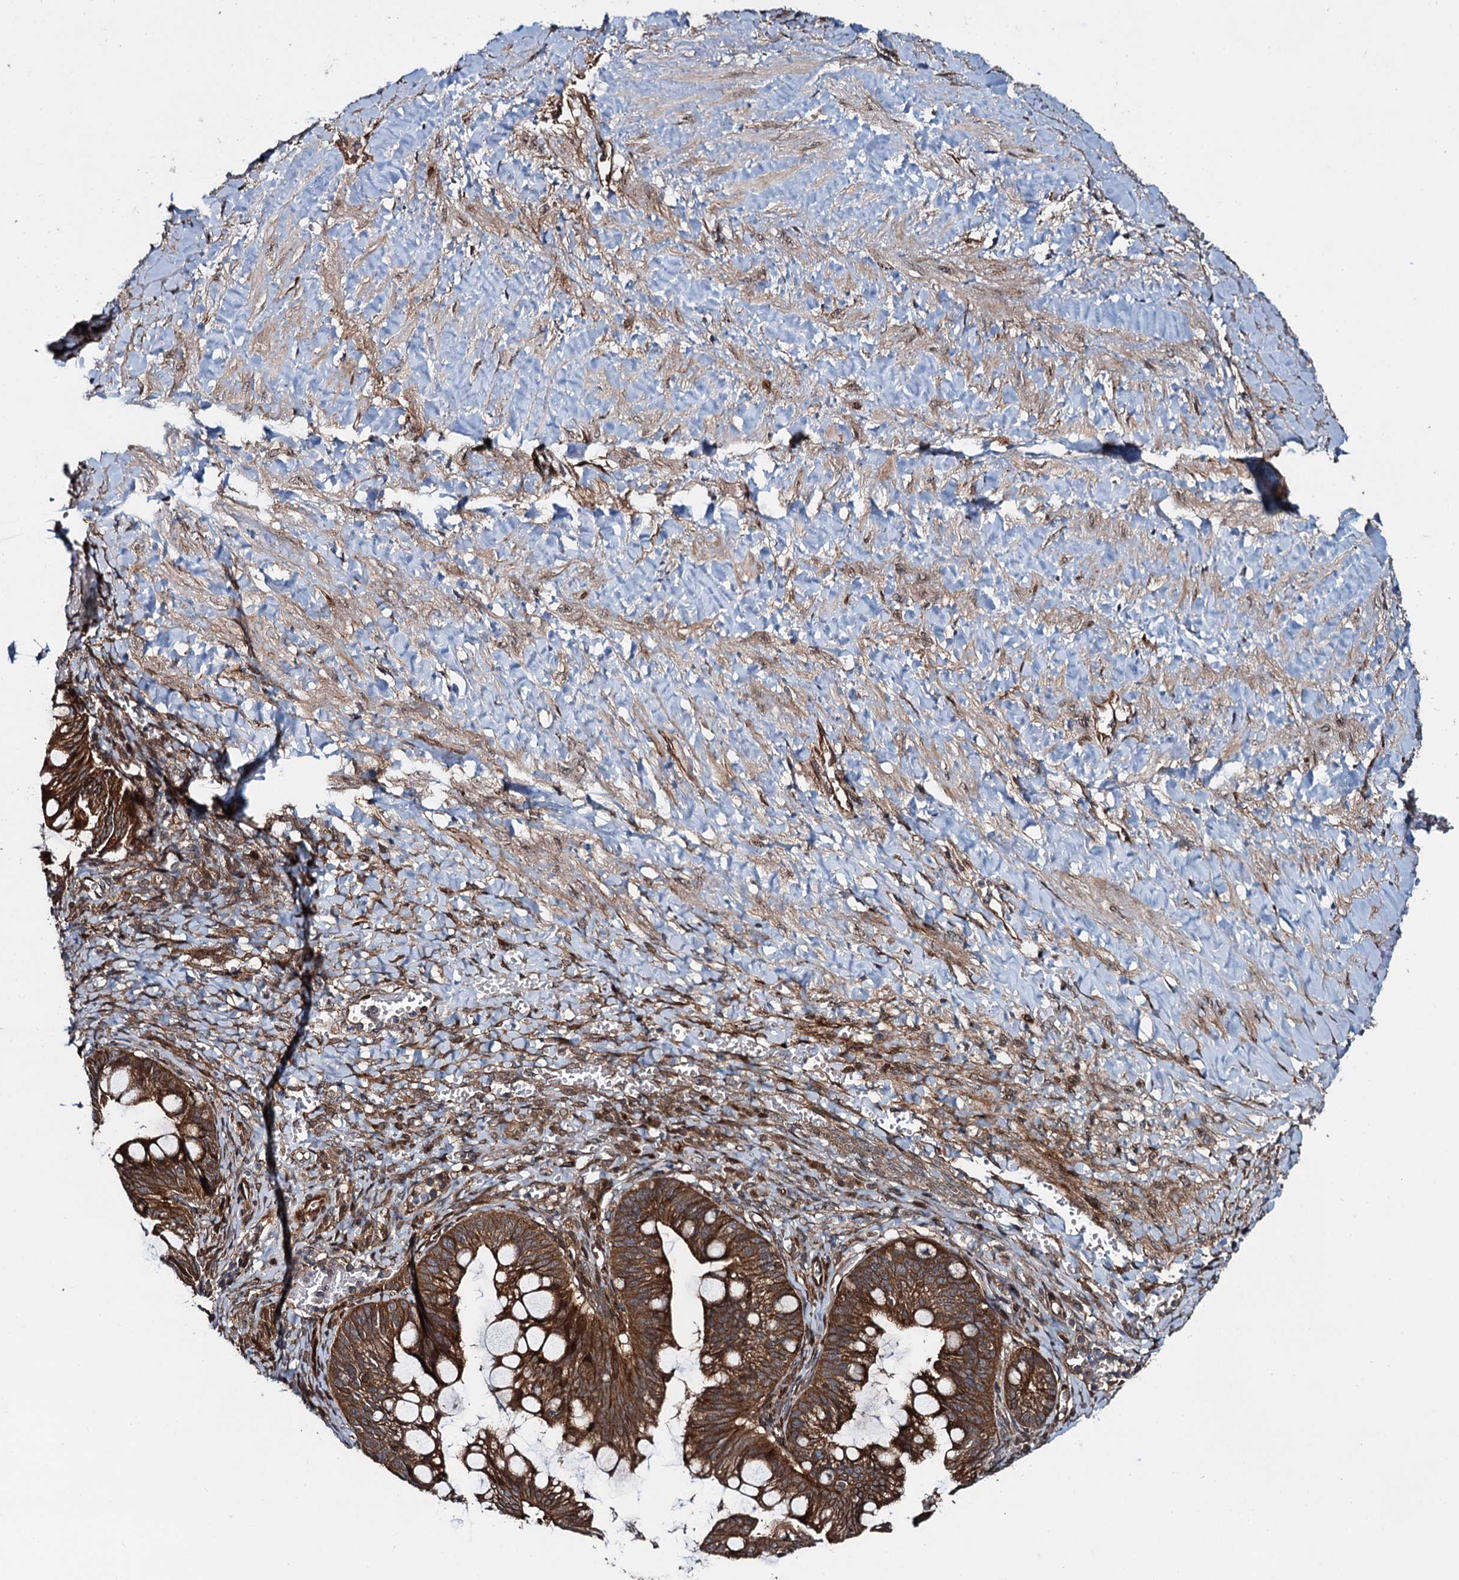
{"staining": {"intensity": "strong", "quantity": ">75%", "location": "cytoplasmic/membranous"}, "tissue": "ovarian cancer", "cell_type": "Tumor cells", "image_type": "cancer", "snomed": [{"axis": "morphology", "description": "Cystadenocarcinoma, mucinous, NOS"}, {"axis": "topography", "description": "Ovary"}], "caption": "Human ovarian cancer (mucinous cystadenocarcinoma) stained for a protein (brown) reveals strong cytoplasmic/membranous positive staining in approximately >75% of tumor cells.", "gene": "RHOBTB1", "patient": {"sex": "female", "age": 73}}